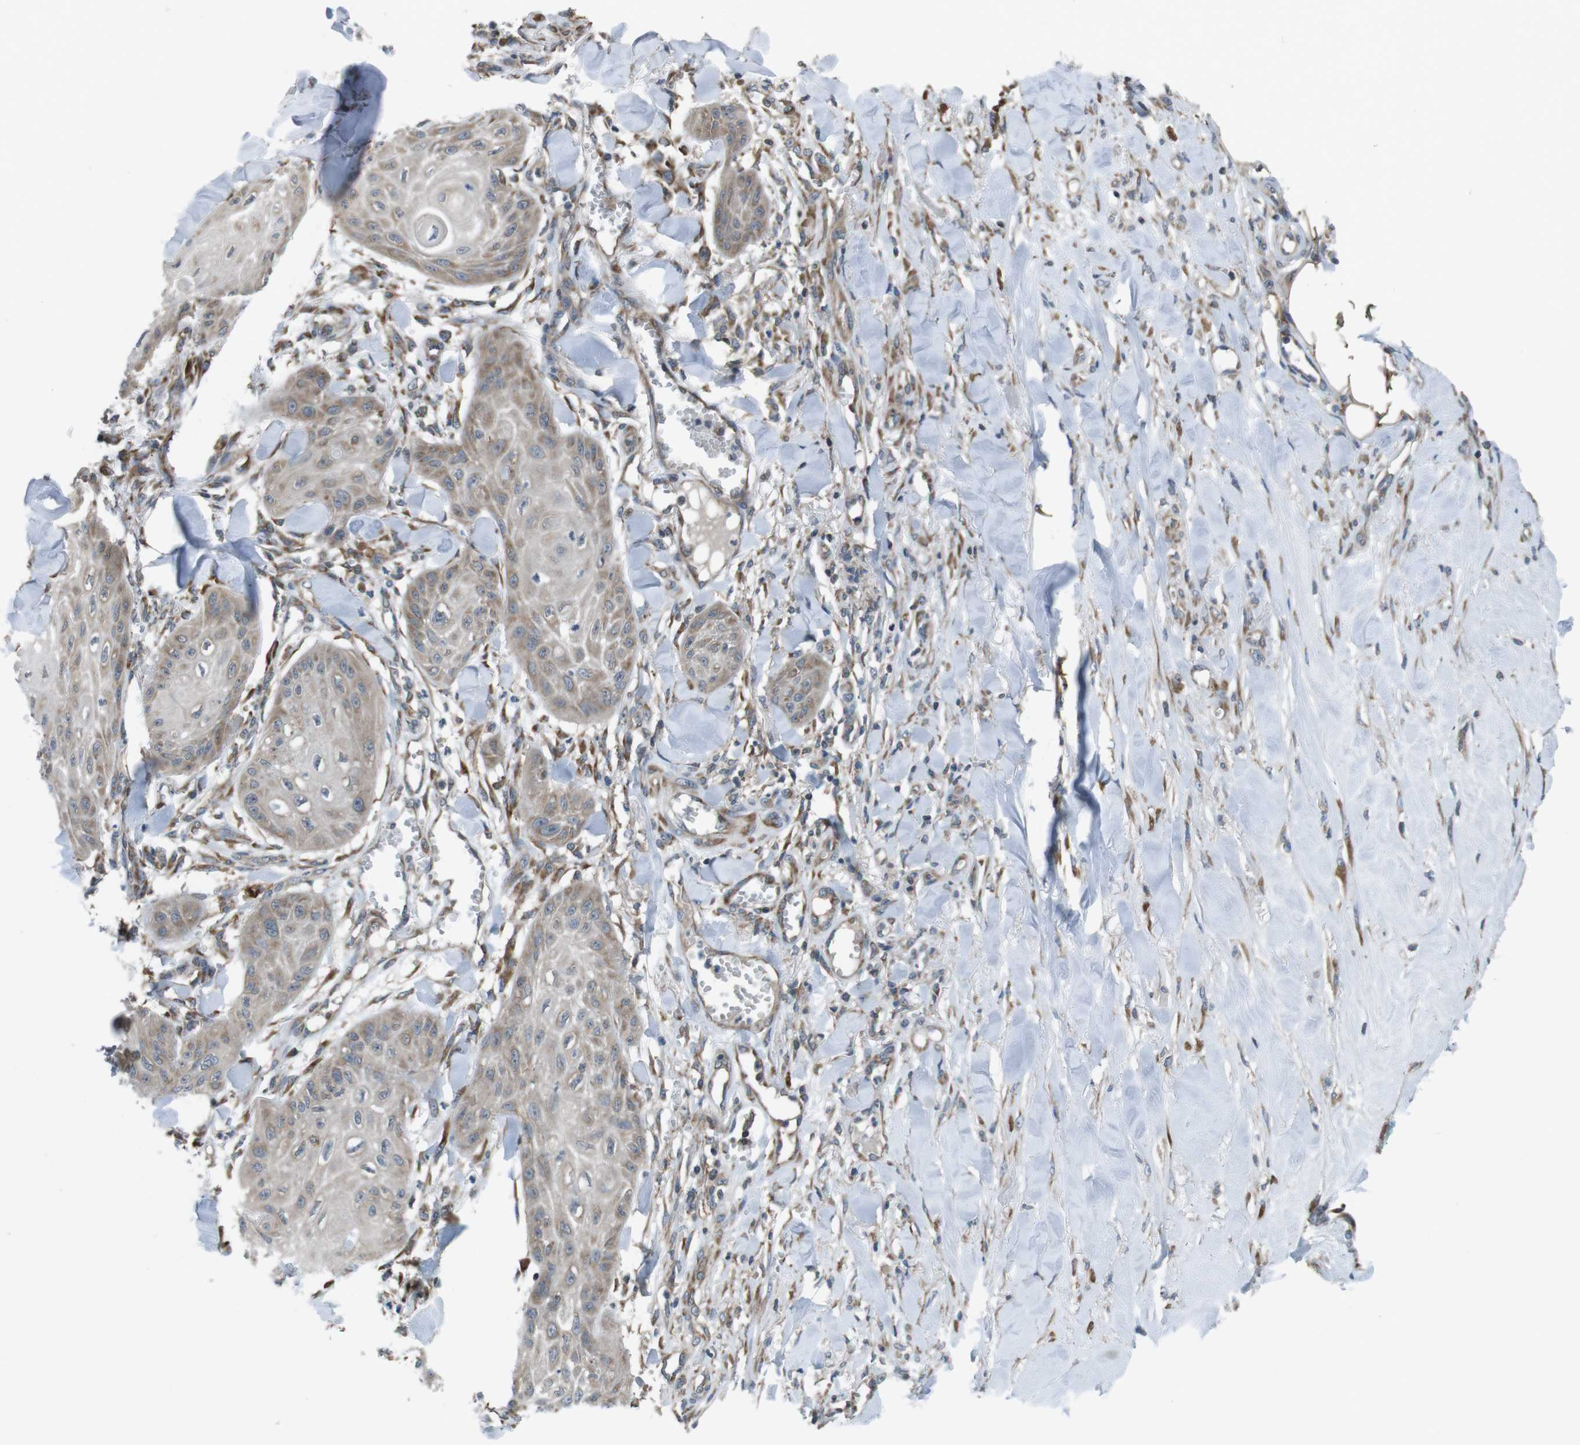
{"staining": {"intensity": "weak", "quantity": ">75%", "location": "cytoplasmic/membranous"}, "tissue": "skin cancer", "cell_type": "Tumor cells", "image_type": "cancer", "snomed": [{"axis": "morphology", "description": "Squamous cell carcinoma, NOS"}, {"axis": "topography", "description": "Skin"}], "caption": "A histopathology image of human skin cancer (squamous cell carcinoma) stained for a protein shows weak cytoplasmic/membranous brown staining in tumor cells. (DAB (3,3'-diaminobenzidine) IHC with brightfield microscopy, high magnification).", "gene": "SSR3", "patient": {"sex": "male", "age": 74}}